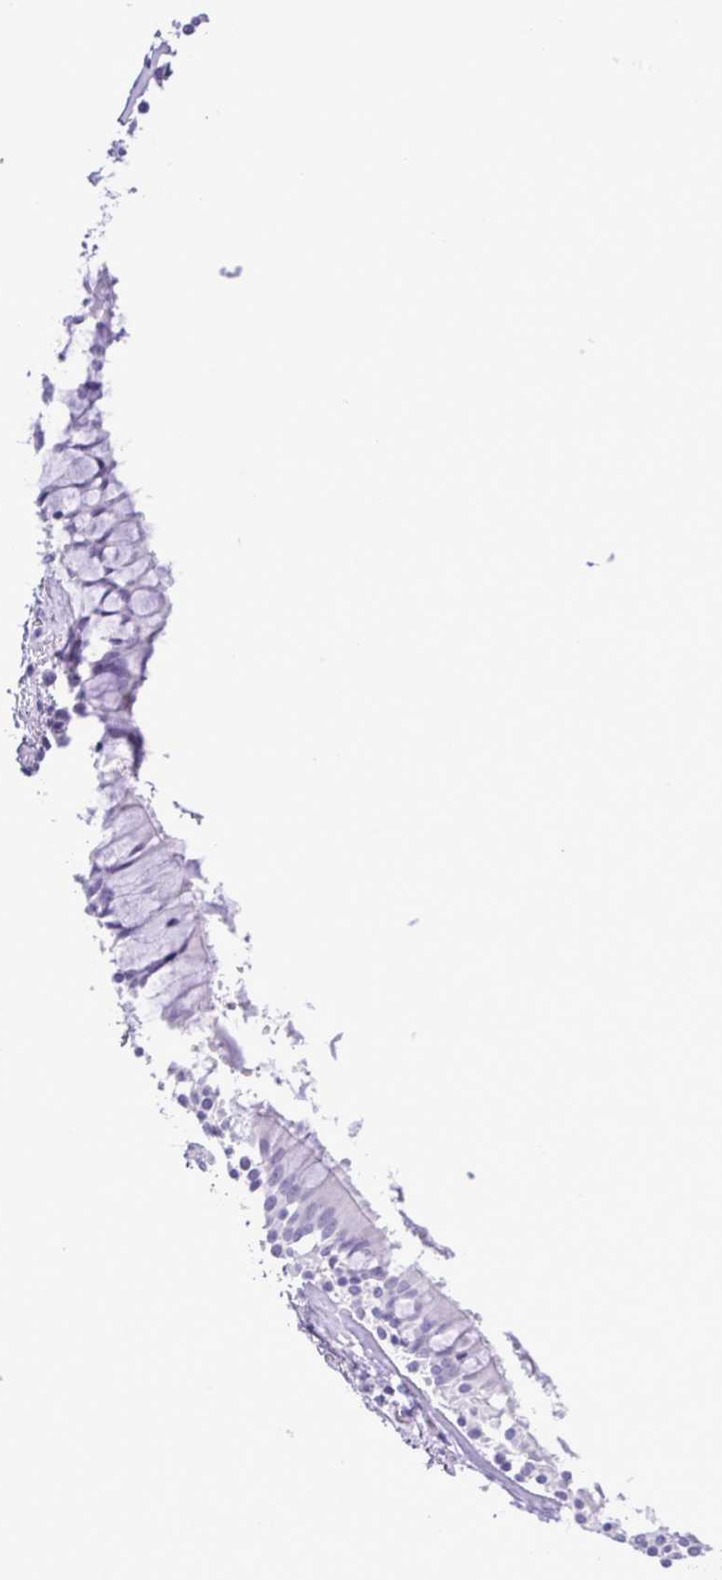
{"staining": {"intensity": "negative", "quantity": "none", "location": "none"}, "tissue": "soft tissue", "cell_type": "Chondrocytes", "image_type": "normal", "snomed": [{"axis": "morphology", "description": "Normal tissue, NOS"}, {"axis": "topography", "description": "Cartilage tissue"}, {"axis": "topography", "description": "Bronchus"}], "caption": "This is an immunohistochemistry (IHC) histopathology image of normal human soft tissue. There is no positivity in chondrocytes.", "gene": "CASP14", "patient": {"sex": "male", "age": 64}}